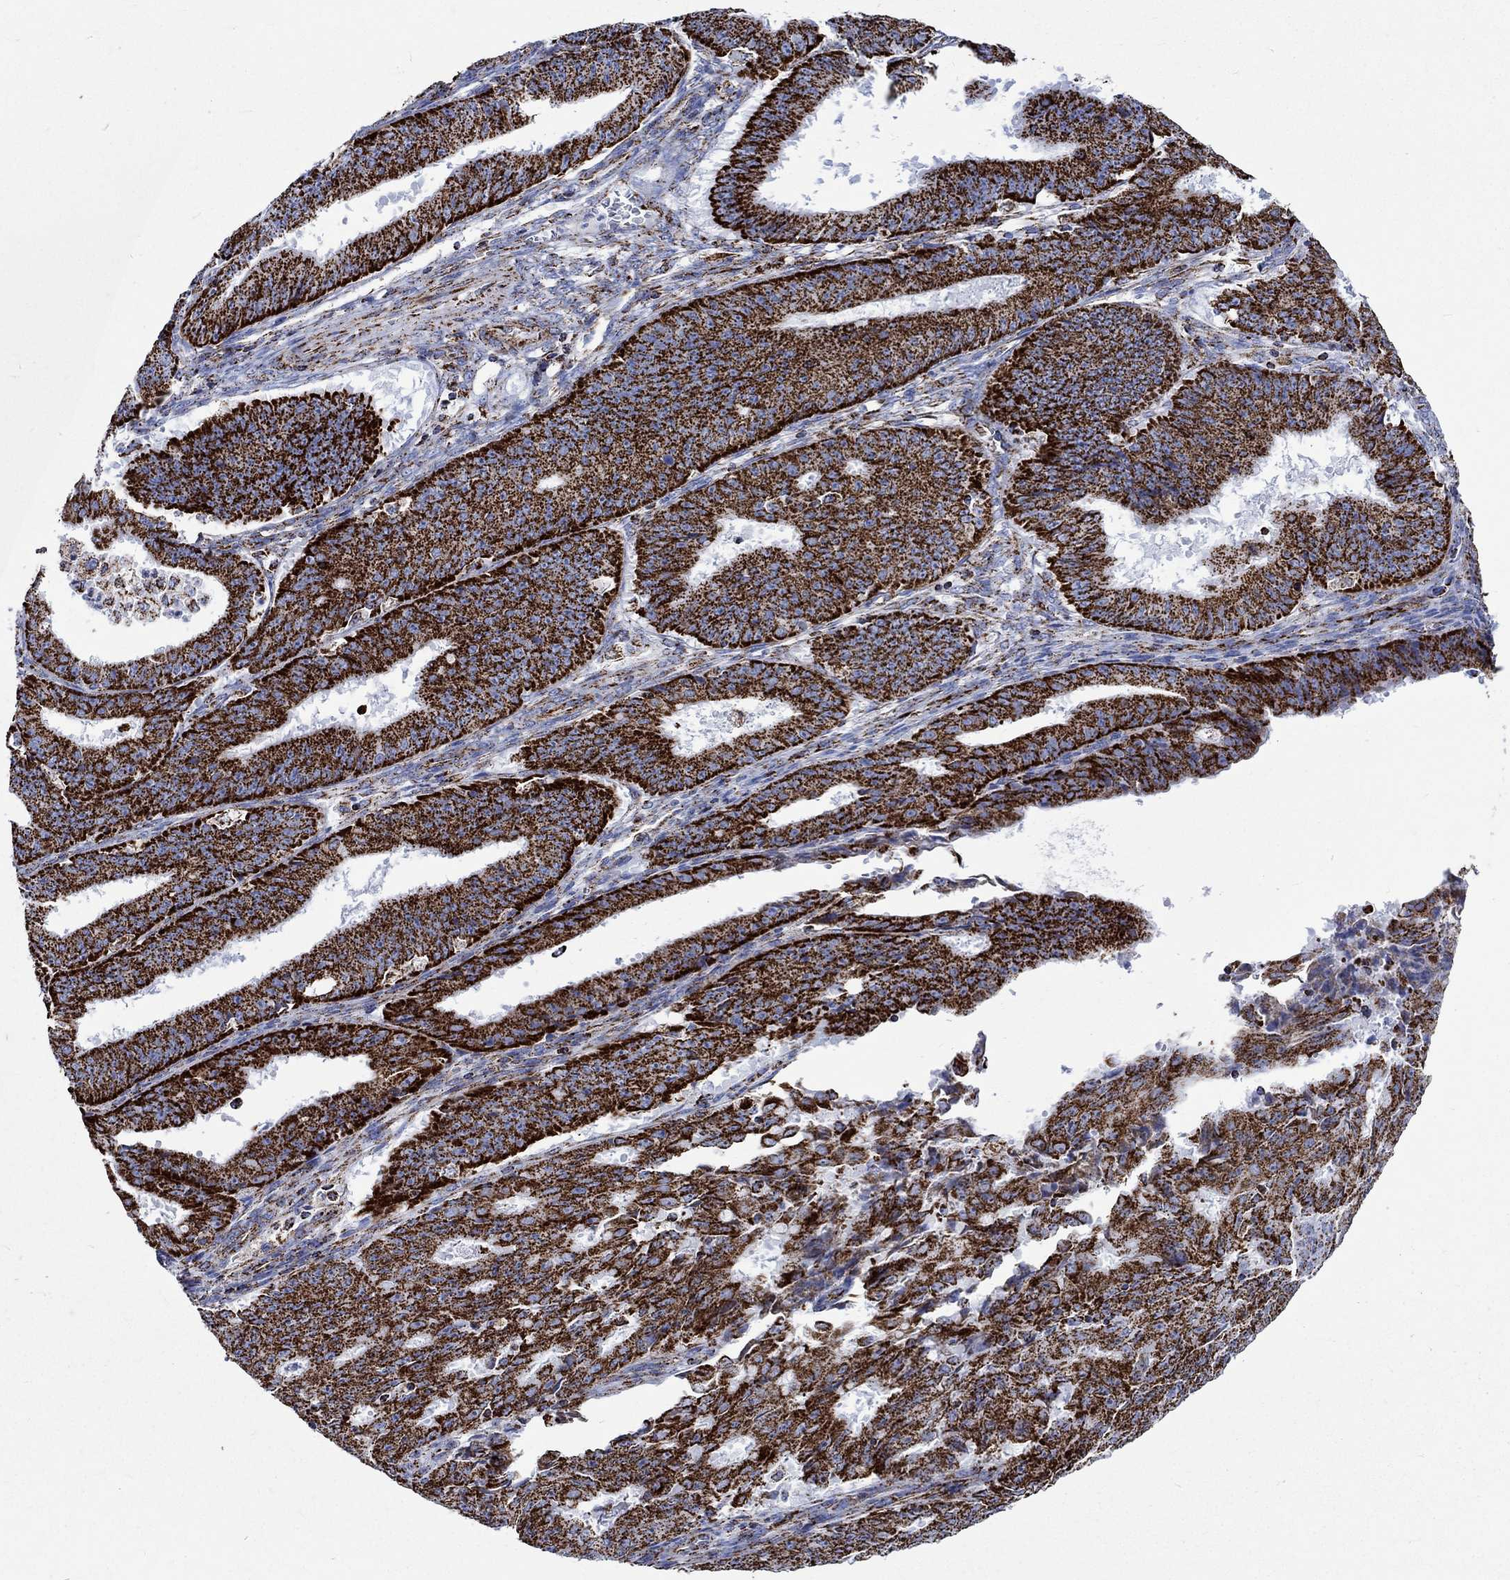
{"staining": {"intensity": "strong", "quantity": ">75%", "location": "cytoplasmic/membranous"}, "tissue": "ovarian cancer", "cell_type": "Tumor cells", "image_type": "cancer", "snomed": [{"axis": "morphology", "description": "Carcinoma, endometroid"}, {"axis": "topography", "description": "Ovary"}], "caption": "Protein staining of ovarian cancer tissue demonstrates strong cytoplasmic/membranous expression in approximately >75% of tumor cells. The staining is performed using DAB brown chromogen to label protein expression. The nuclei are counter-stained blue using hematoxylin.", "gene": "RCE1", "patient": {"sex": "female", "age": 42}}